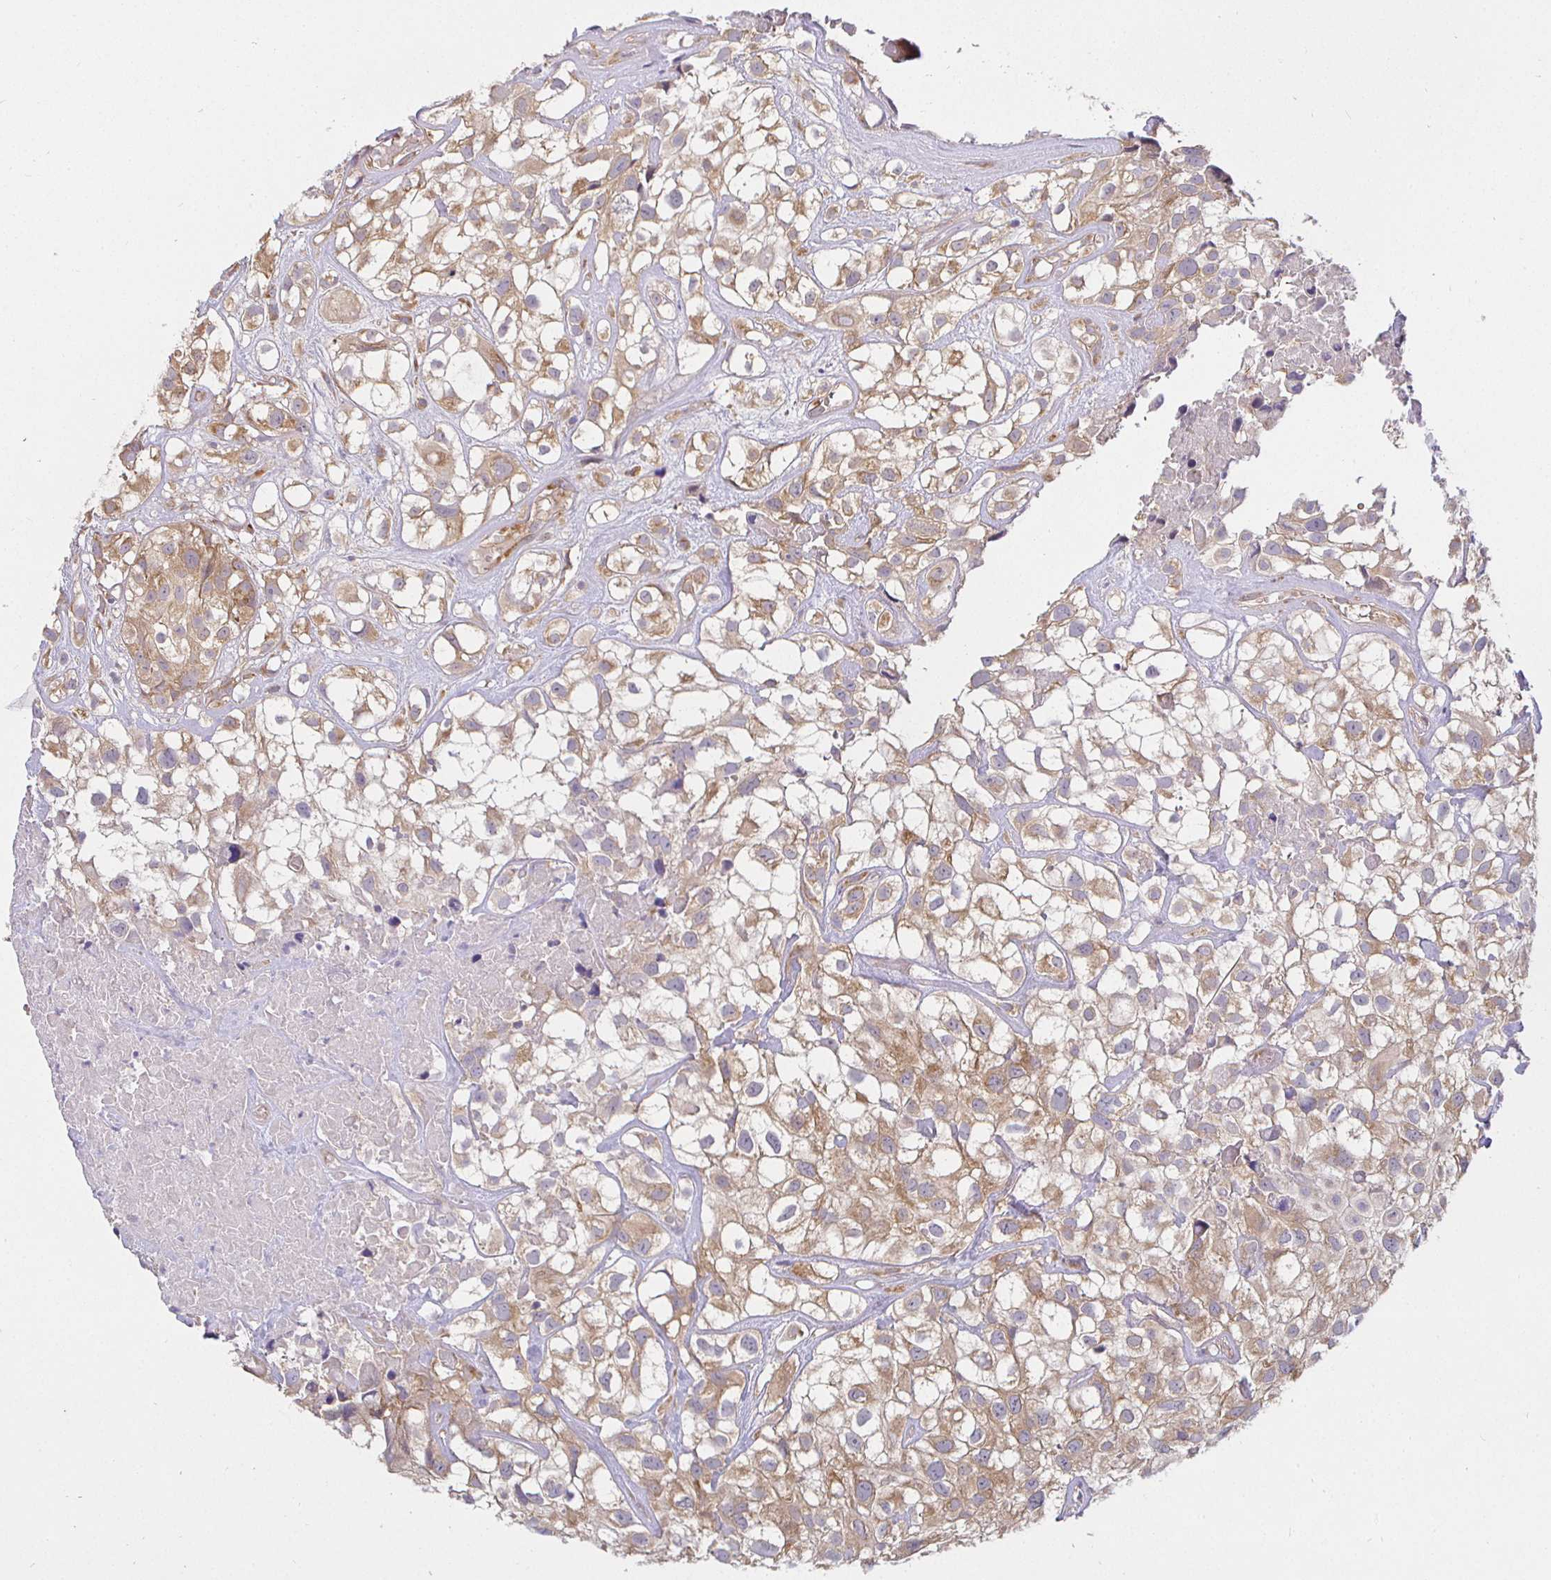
{"staining": {"intensity": "weak", "quantity": ">75%", "location": "cytoplasmic/membranous"}, "tissue": "urothelial cancer", "cell_type": "Tumor cells", "image_type": "cancer", "snomed": [{"axis": "morphology", "description": "Urothelial carcinoma, High grade"}, {"axis": "topography", "description": "Urinary bladder"}], "caption": "Human urothelial cancer stained with a protein marker displays weak staining in tumor cells.", "gene": "IRAK1", "patient": {"sex": "male", "age": 56}}